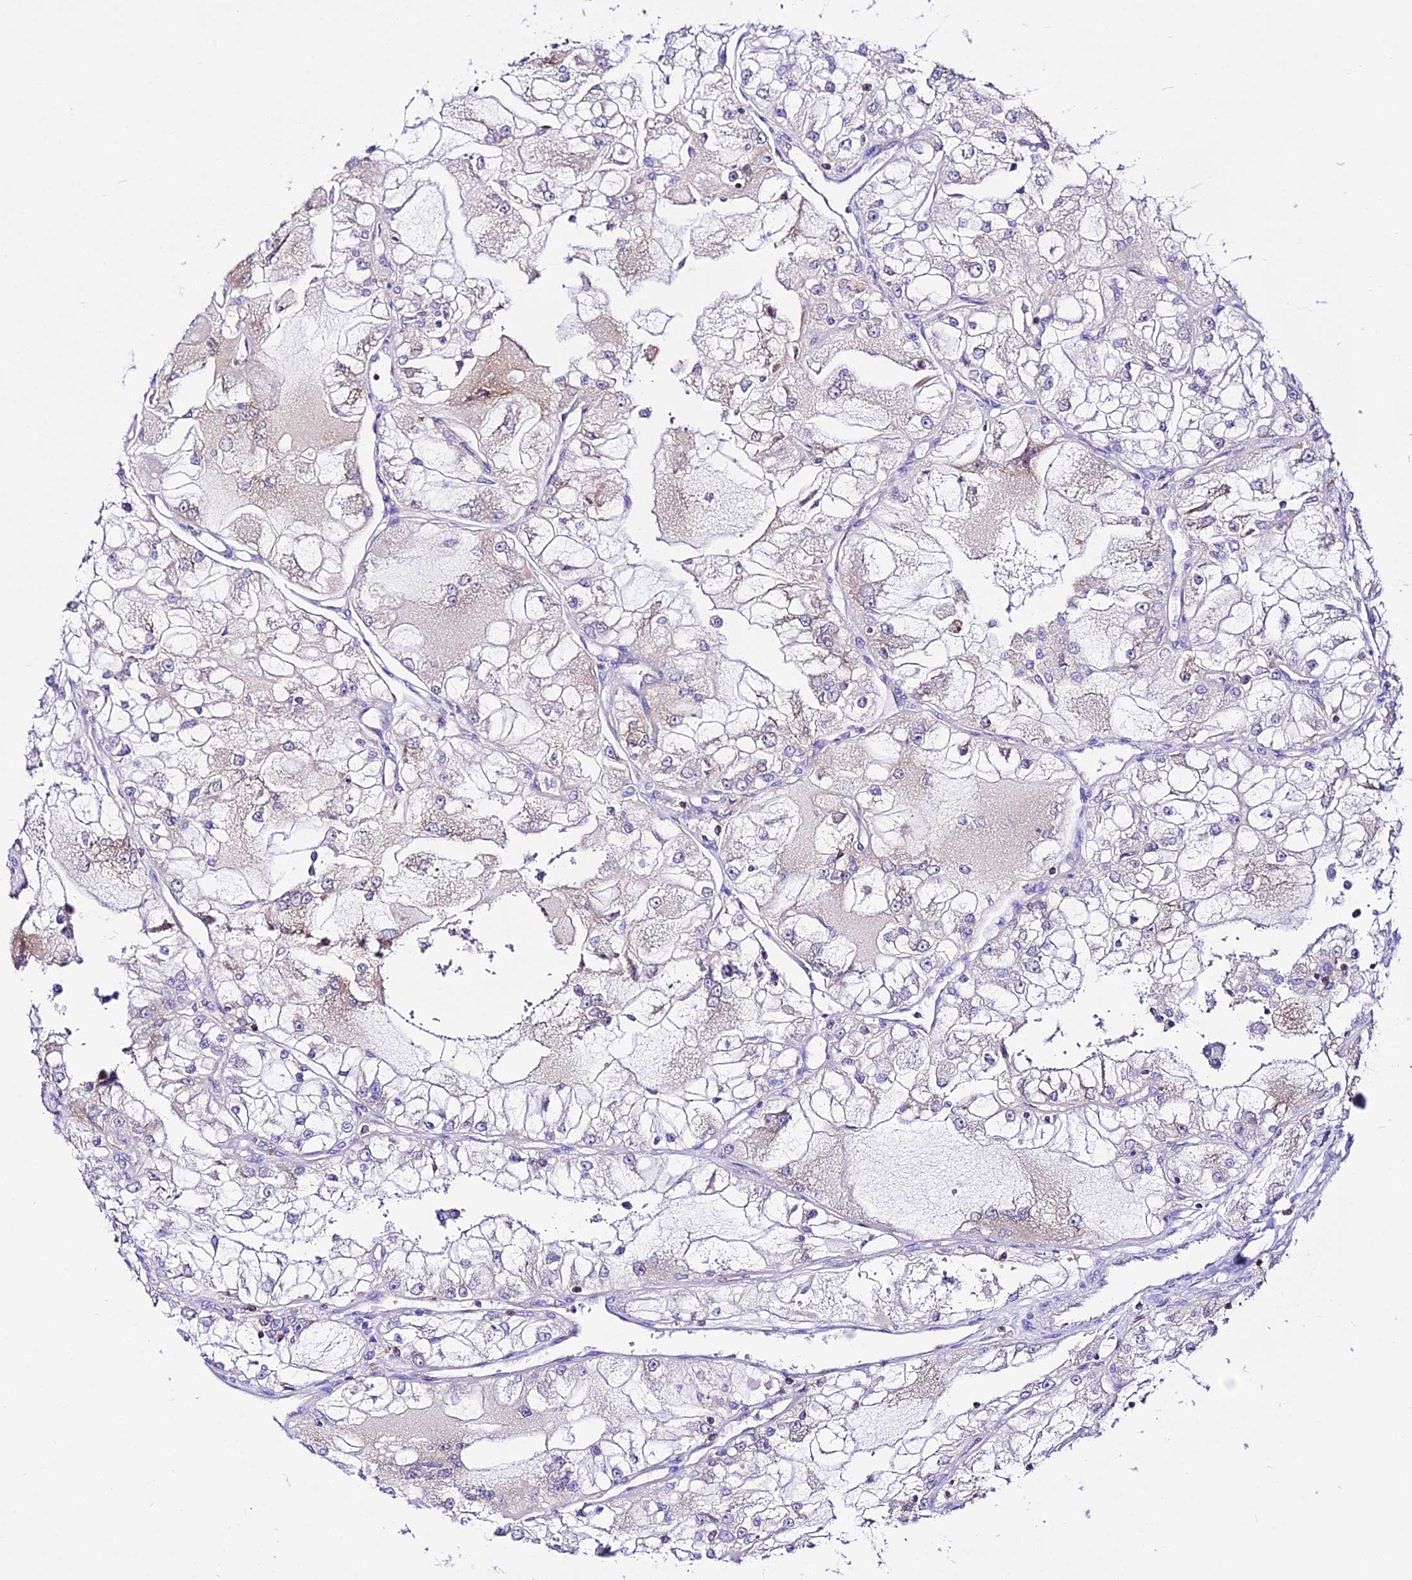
{"staining": {"intensity": "negative", "quantity": "none", "location": "none"}, "tissue": "renal cancer", "cell_type": "Tumor cells", "image_type": "cancer", "snomed": [{"axis": "morphology", "description": "Adenocarcinoma, NOS"}, {"axis": "topography", "description": "Kidney"}], "caption": "Renal cancer was stained to show a protein in brown. There is no significant positivity in tumor cells.", "gene": "S100A16", "patient": {"sex": "female", "age": 72}}